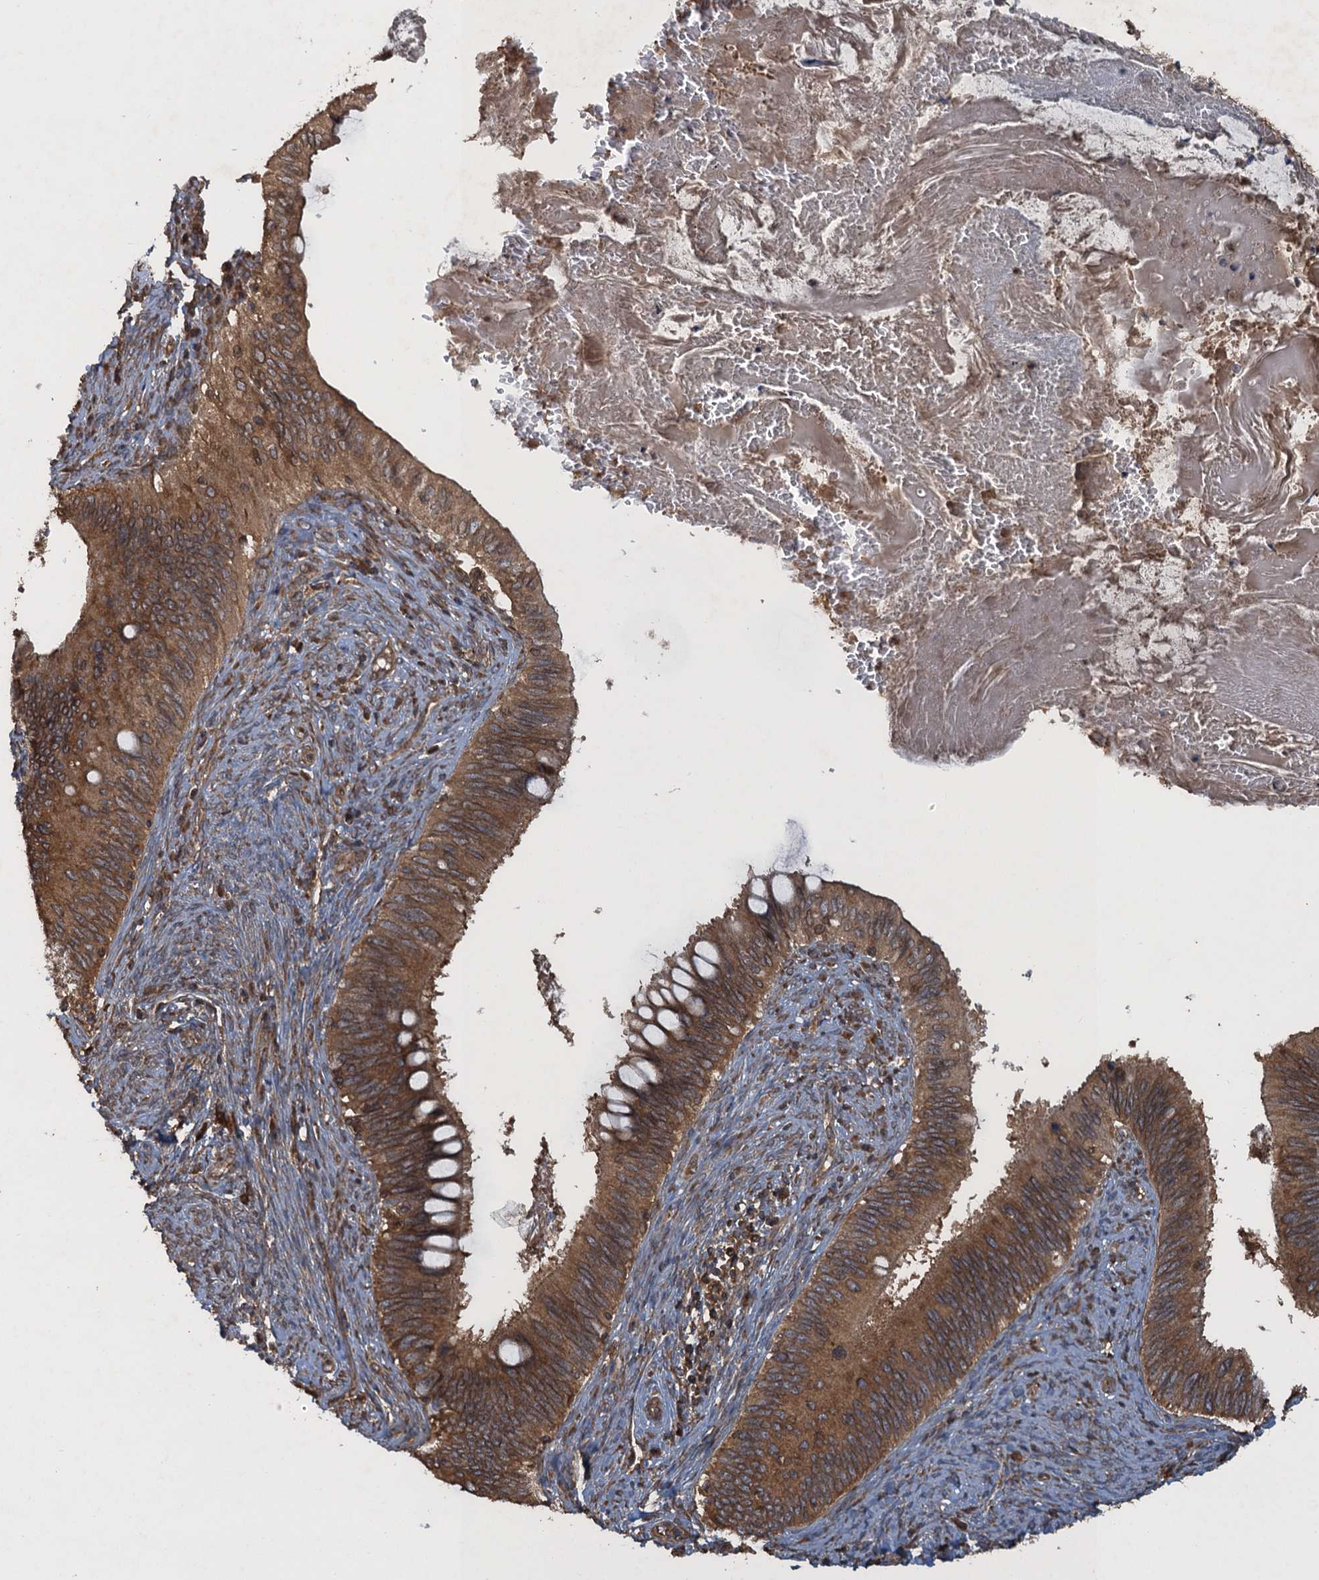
{"staining": {"intensity": "moderate", "quantity": ">75%", "location": "cytoplasmic/membranous"}, "tissue": "cervical cancer", "cell_type": "Tumor cells", "image_type": "cancer", "snomed": [{"axis": "morphology", "description": "Adenocarcinoma, NOS"}, {"axis": "topography", "description": "Cervix"}], "caption": "Immunohistochemistry micrograph of human cervical adenocarcinoma stained for a protein (brown), which shows medium levels of moderate cytoplasmic/membranous positivity in approximately >75% of tumor cells.", "gene": "GLE1", "patient": {"sex": "female", "age": 42}}